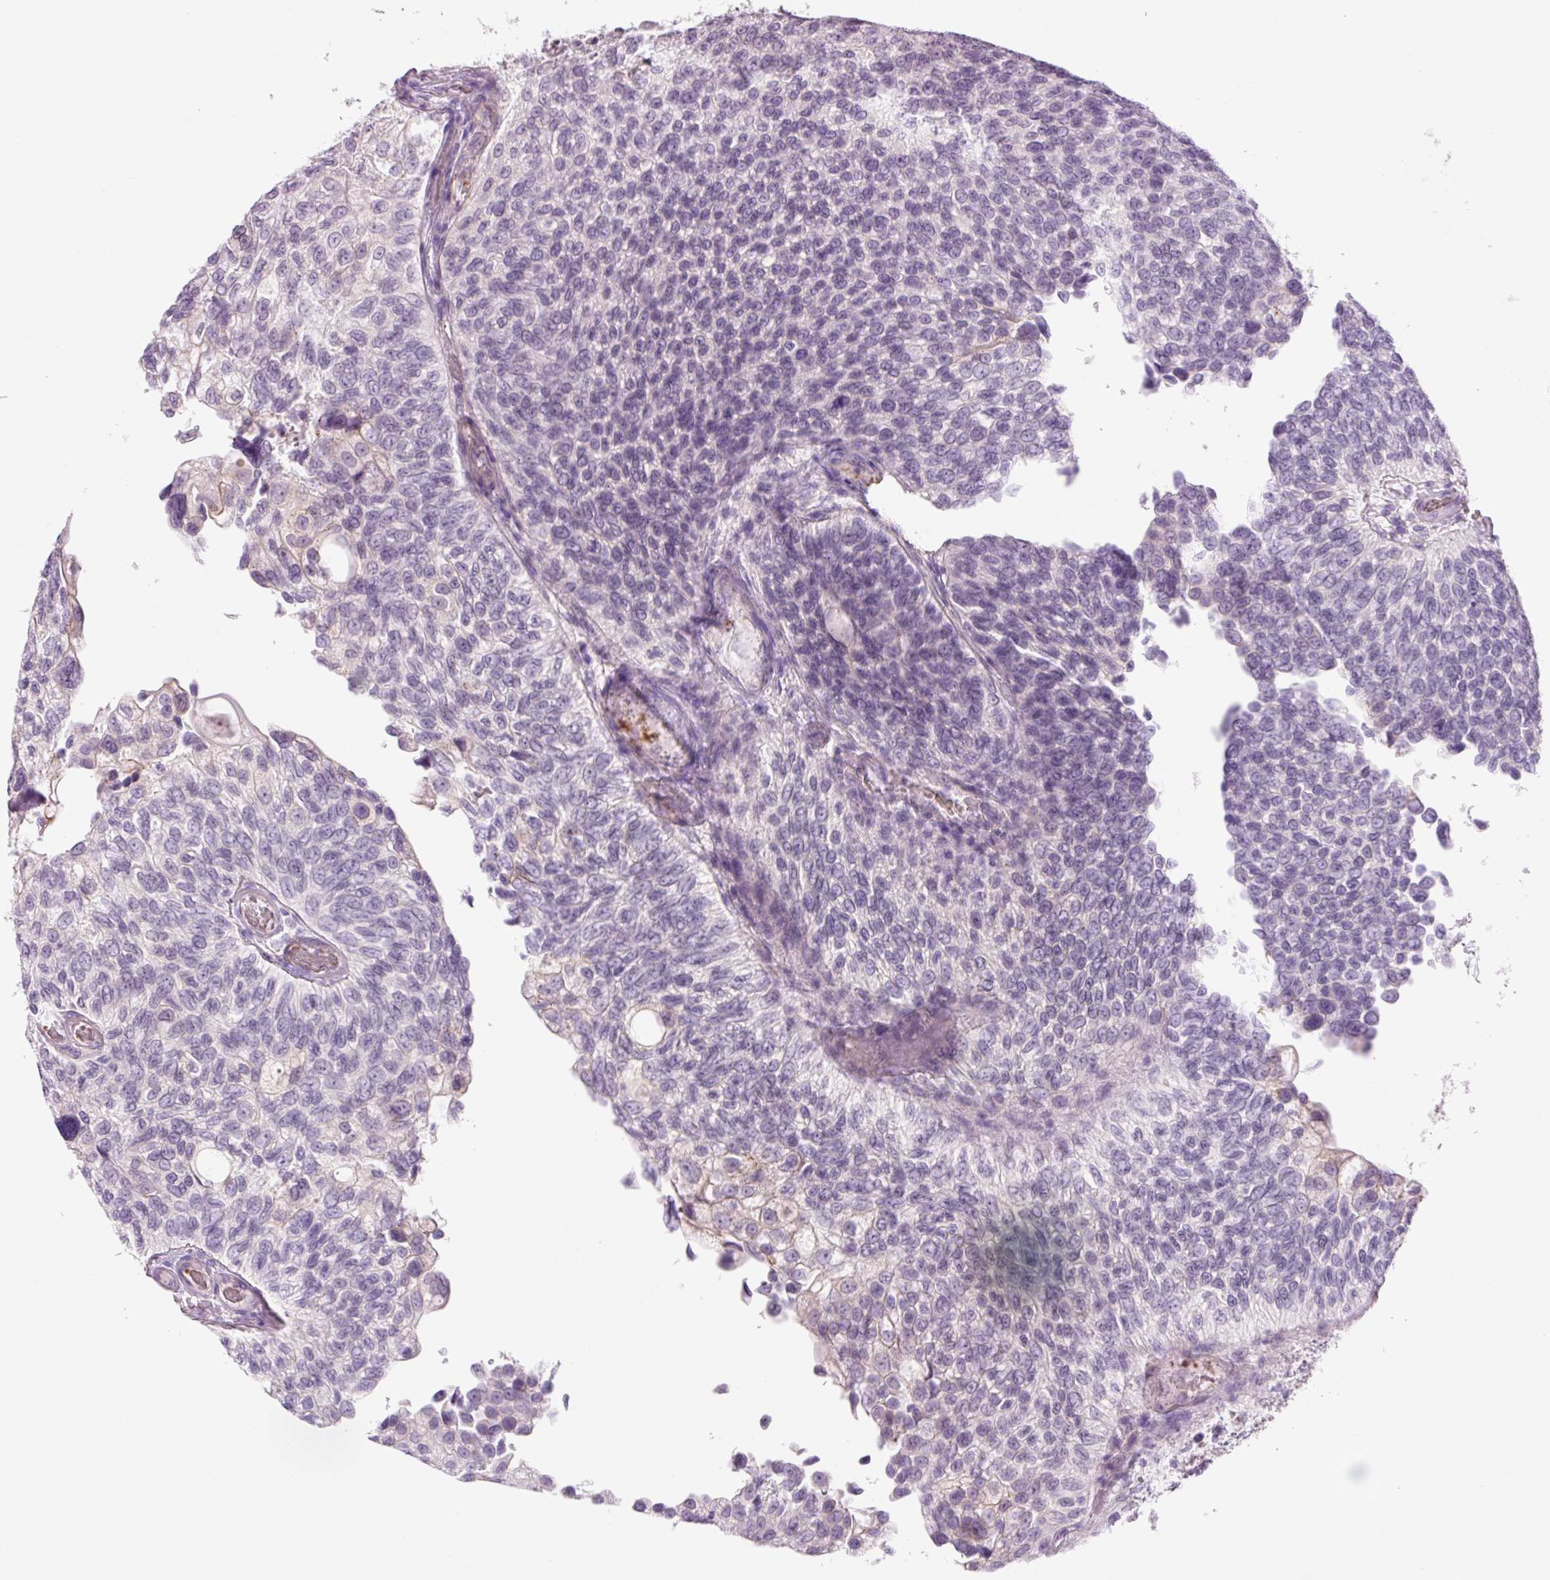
{"staining": {"intensity": "negative", "quantity": "none", "location": "none"}, "tissue": "urothelial cancer", "cell_type": "Tumor cells", "image_type": "cancer", "snomed": [{"axis": "morphology", "description": "Urothelial carcinoma, NOS"}, {"axis": "topography", "description": "Urinary bladder"}], "caption": "Human urothelial cancer stained for a protein using immunohistochemistry (IHC) shows no staining in tumor cells.", "gene": "HSPA4L", "patient": {"sex": "male", "age": 87}}